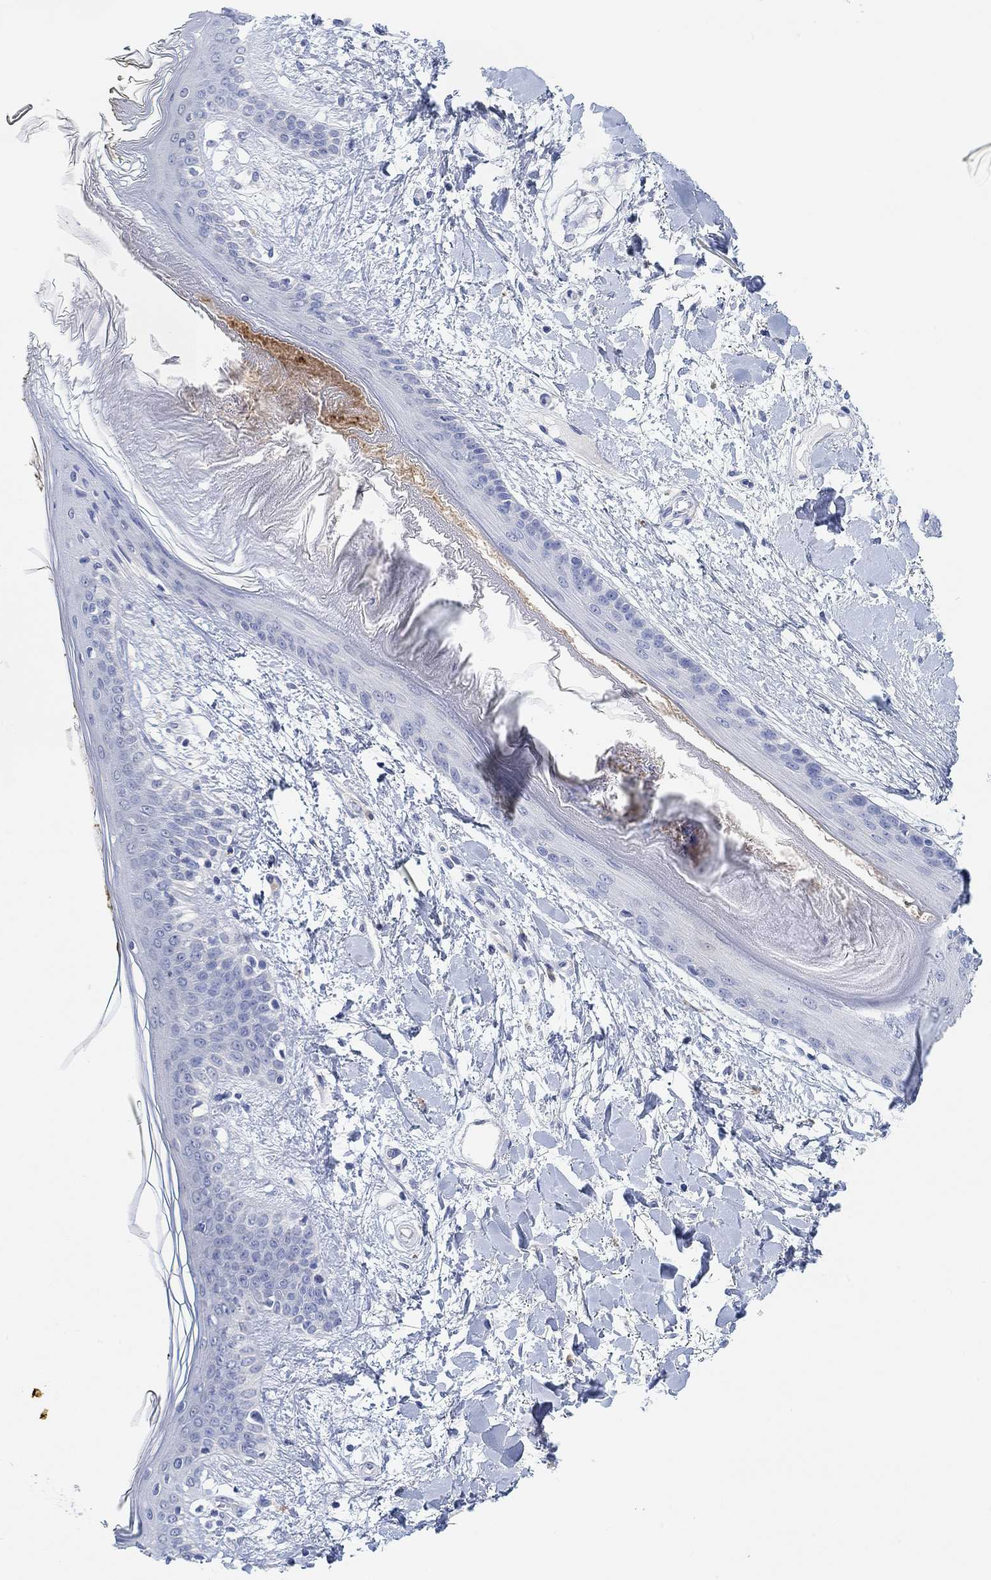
{"staining": {"intensity": "negative", "quantity": "none", "location": "none"}, "tissue": "skin", "cell_type": "Fibroblasts", "image_type": "normal", "snomed": [{"axis": "morphology", "description": "Normal tissue, NOS"}, {"axis": "topography", "description": "Skin"}], "caption": "Immunohistochemical staining of benign human skin shows no significant expression in fibroblasts. (IHC, brightfield microscopy, high magnification).", "gene": "VAT1L", "patient": {"sex": "female", "age": 34}}